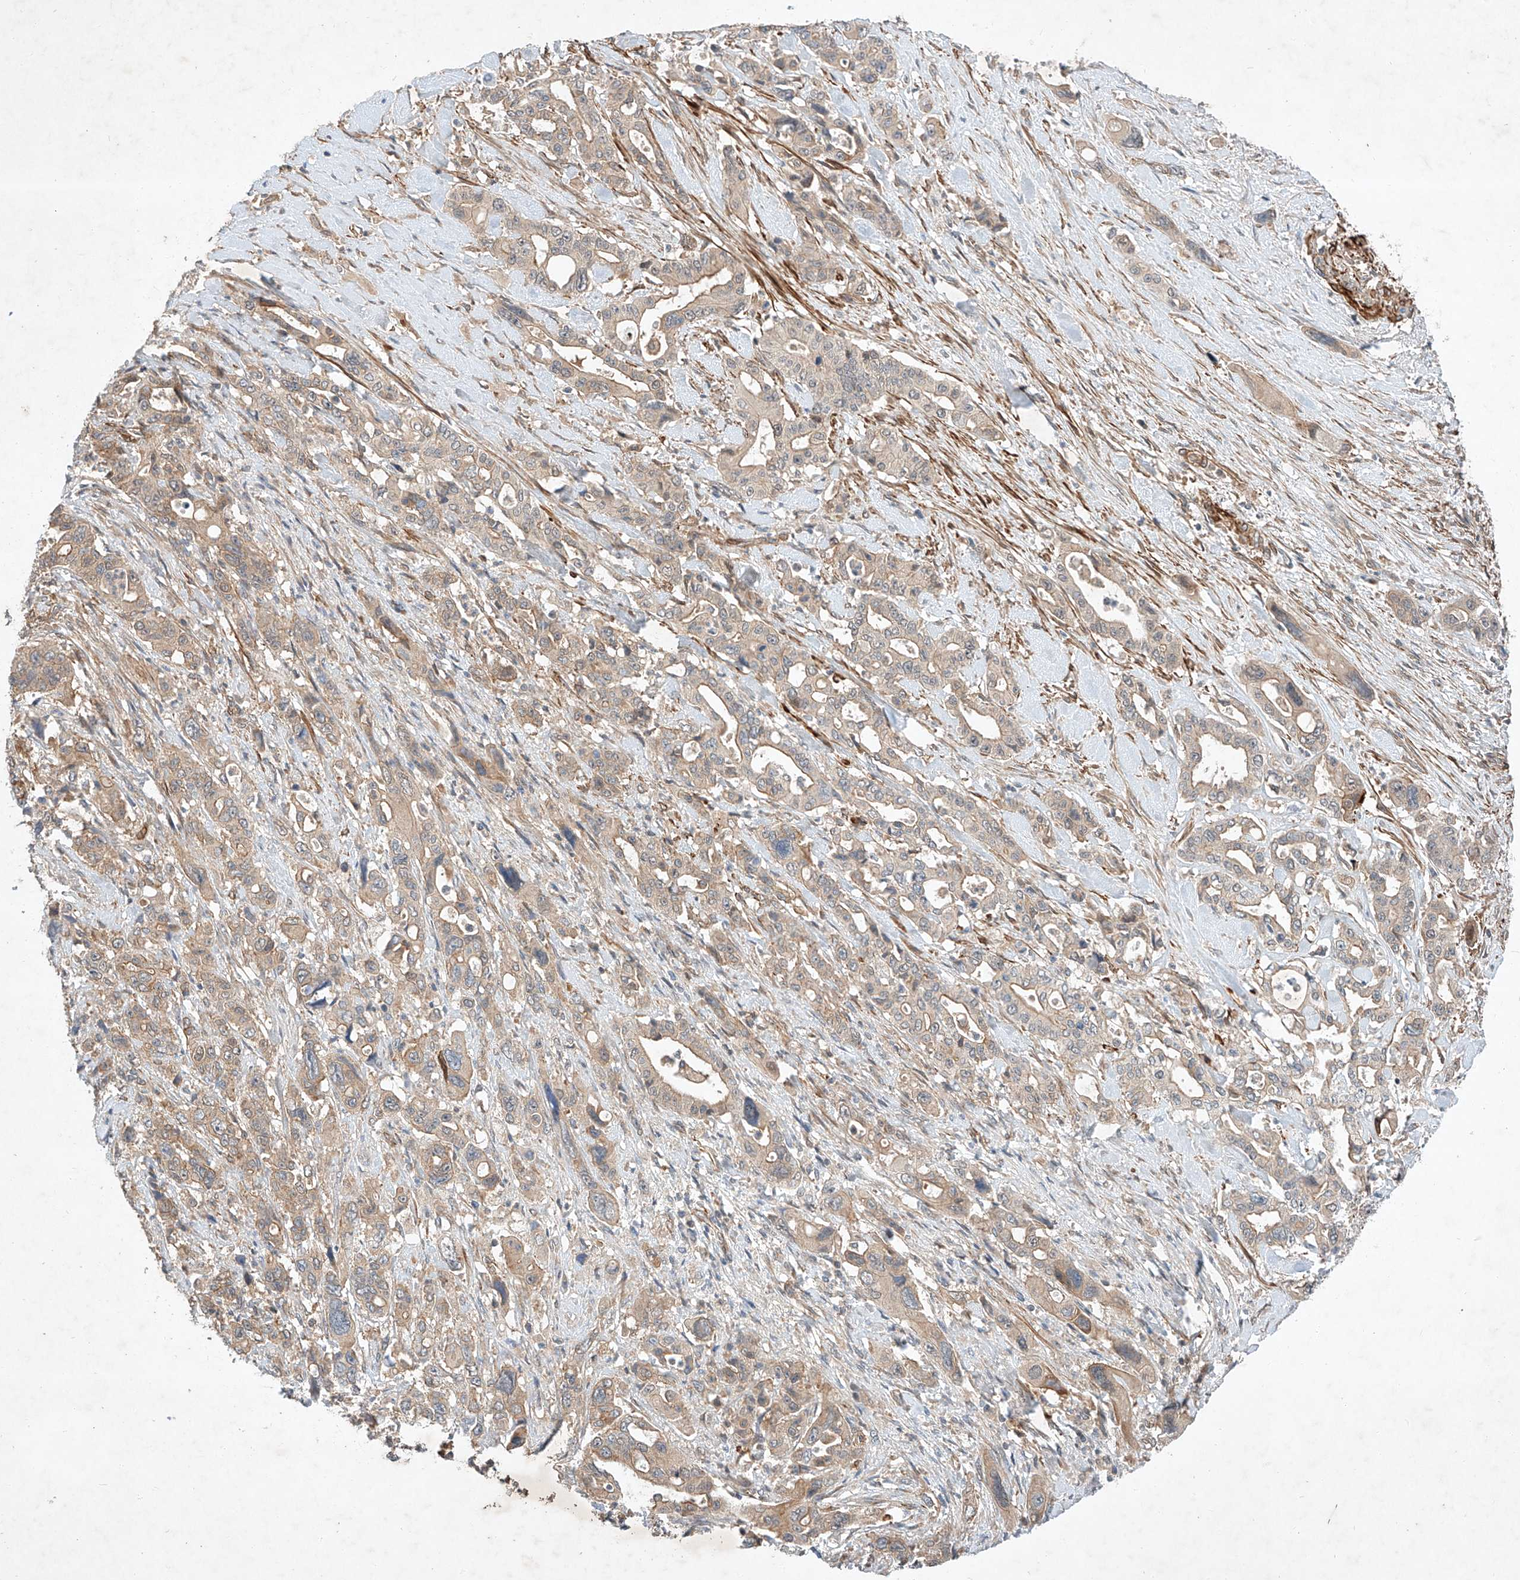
{"staining": {"intensity": "weak", "quantity": "<25%", "location": "cytoplasmic/membranous"}, "tissue": "pancreatic cancer", "cell_type": "Tumor cells", "image_type": "cancer", "snomed": [{"axis": "morphology", "description": "Adenocarcinoma, NOS"}, {"axis": "topography", "description": "Pancreas"}], "caption": "An immunohistochemistry photomicrograph of pancreatic cancer is shown. There is no staining in tumor cells of pancreatic cancer.", "gene": "ARHGAP33", "patient": {"sex": "male", "age": 46}}